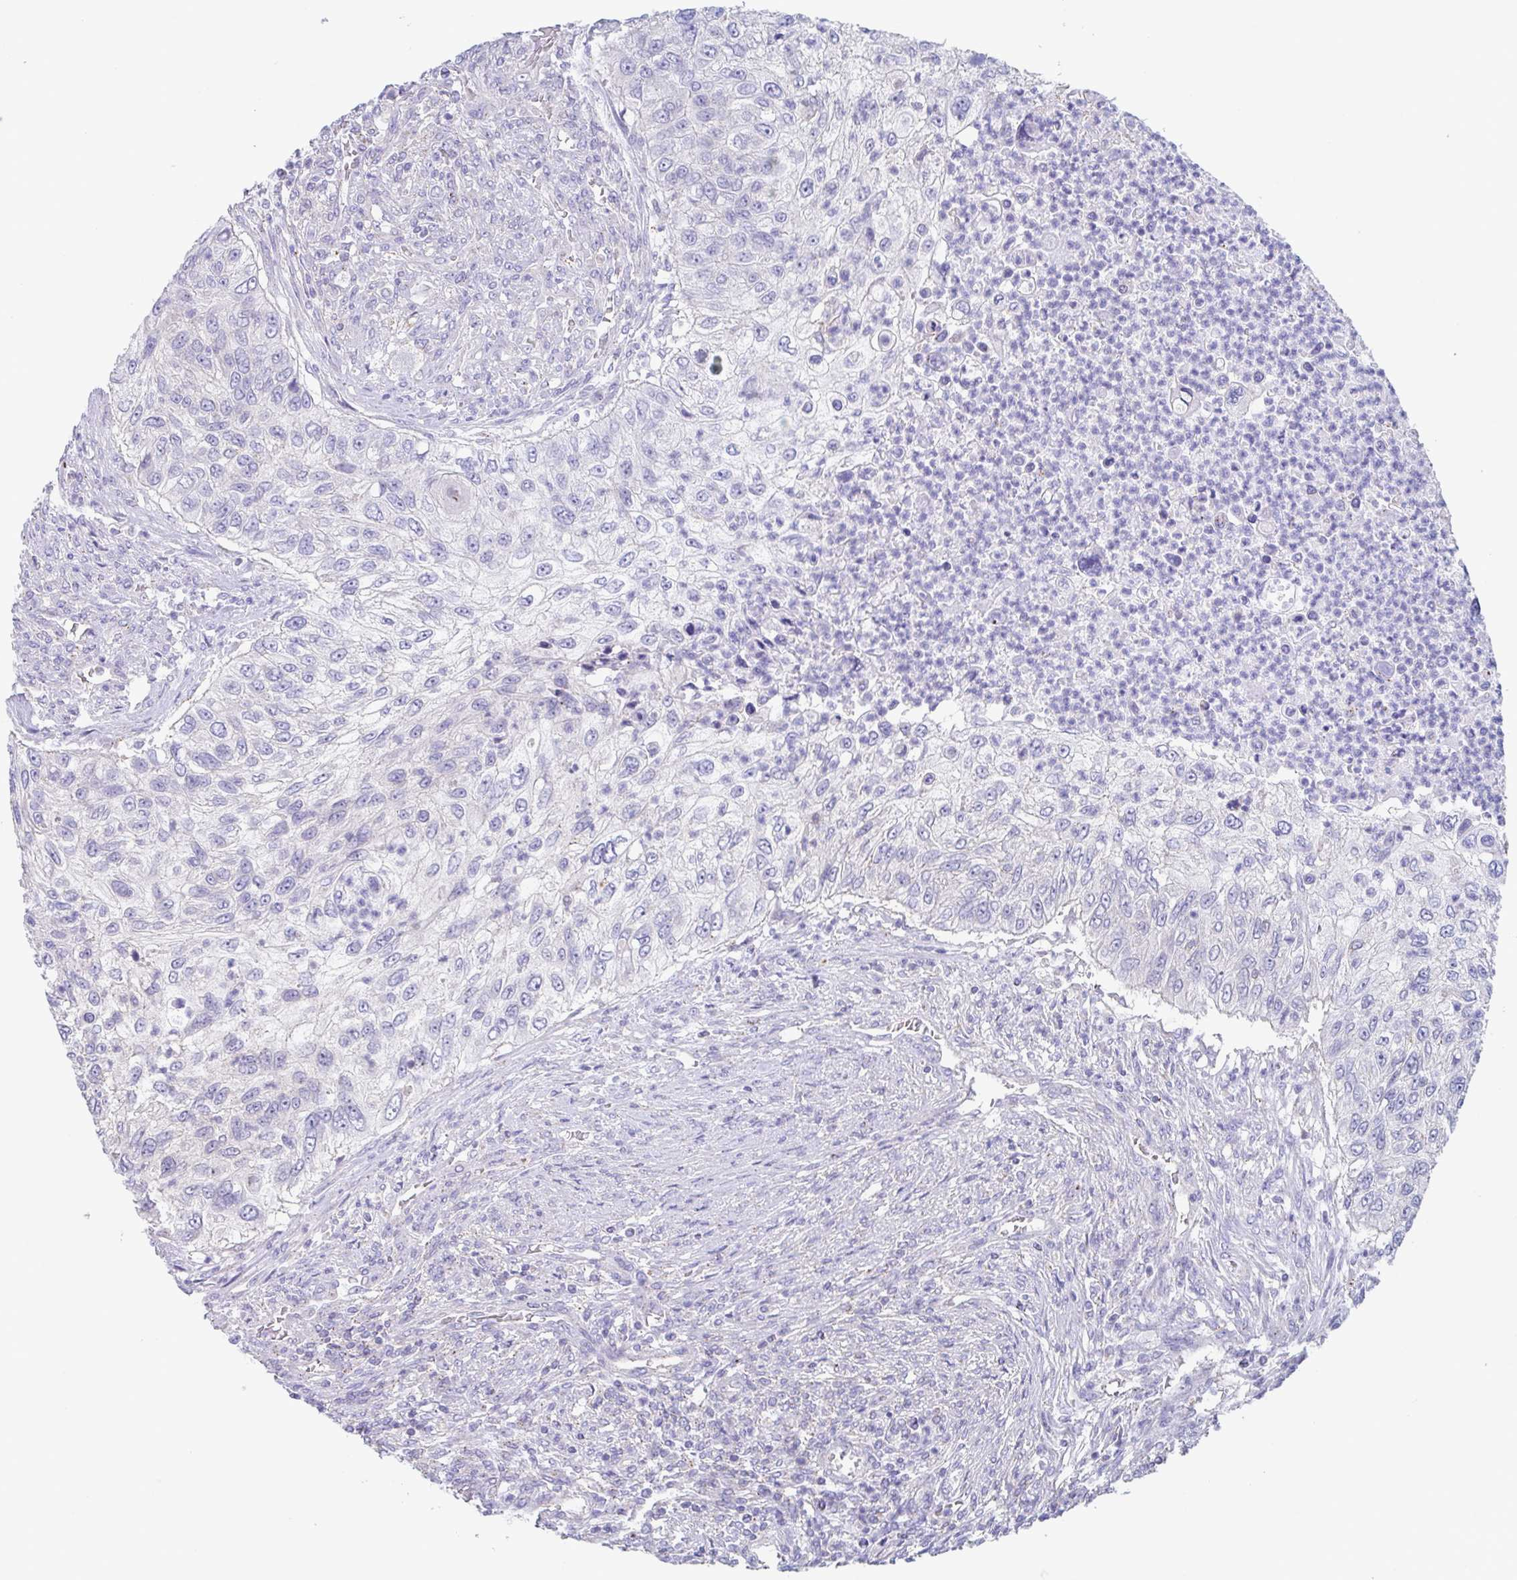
{"staining": {"intensity": "negative", "quantity": "none", "location": "none"}, "tissue": "urothelial cancer", "cell_type": "Tumor cells", "image_type": "cancer", "snomed": [{"axis": "morphology", "description": "Urothelial carcinoma, High grade"}, {"axis": "topography", "description": "Urinary bladder"}], "caption": "Urothelial cancer was stained to show a protein in brown. There is no significant staining in tumor cells.", "gene": "CHMP5", "patient": {"sex": "female", "age": 60}}